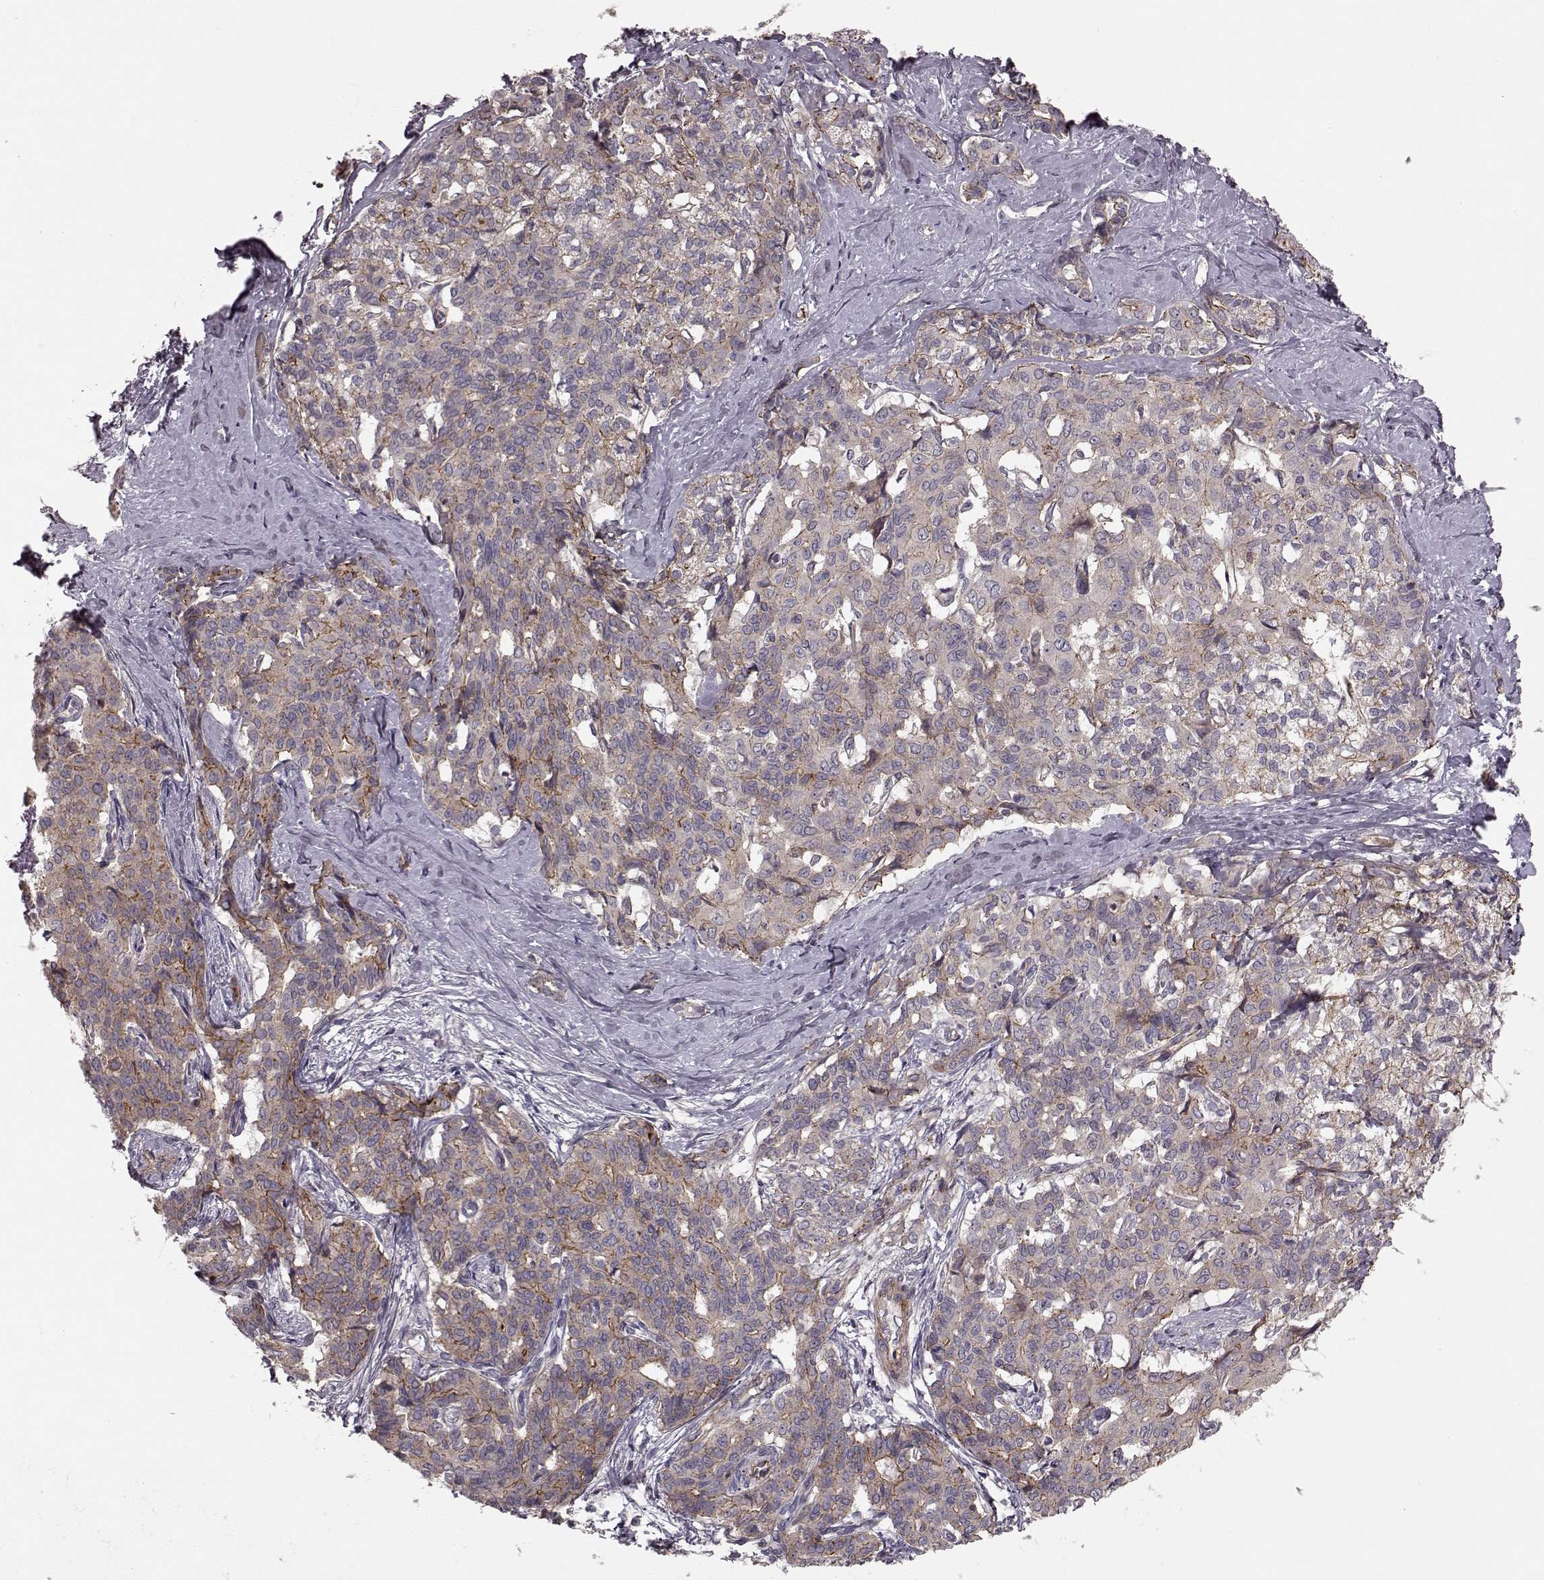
{"staining": {"intensity": "moderate", "quantity": "<25%", "location": "cytoplasmic/membranous"}, "tissue": "liver cancer", "cell_type": "Tumor cells", "image_type": "cancer", "snomed": [{"axis": "morphology", "description": "Cholangiocarcinoma"}, {"axis": "topography", "description": "Liver"}], "caption": "Brown immunohistochemical staining in liver cancer displays moderate cytoplasmic/membranous expression in approximately <25% of tumor cells. The protein of interest is shown in brown color, while the nuclei are stained blue.", "gene": "SLC22A18", "patient": {"sex": "female", "age": 47}}